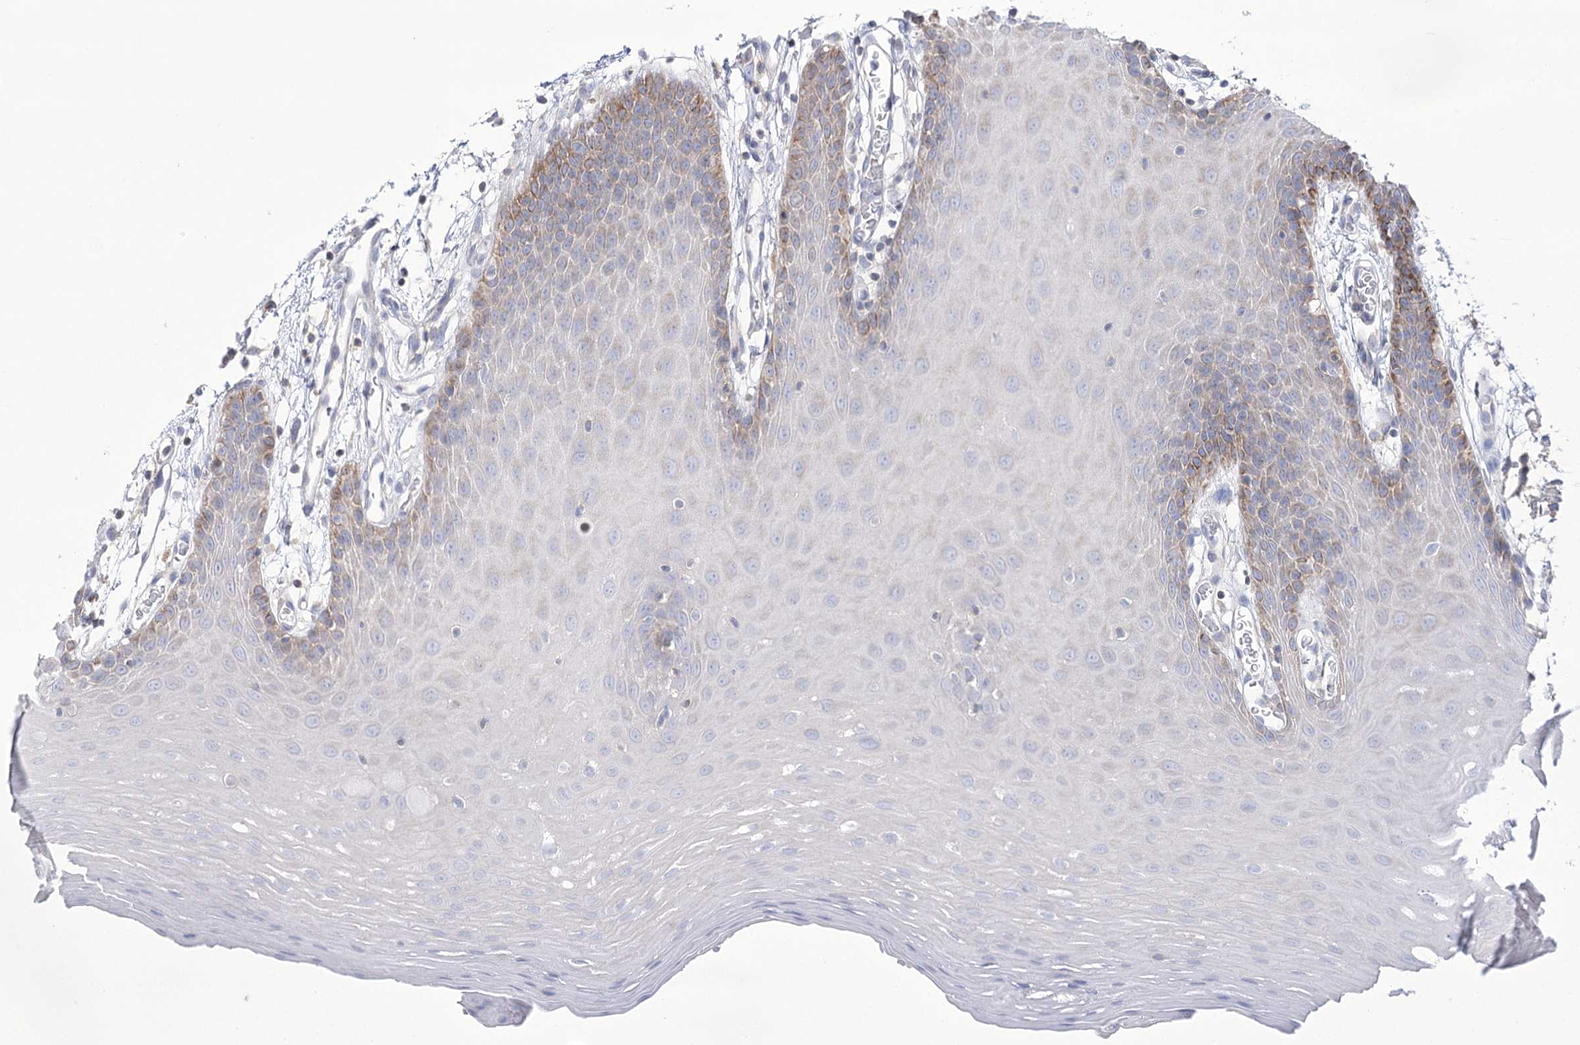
{"staining": {"intensity": "moderate", "quantity": "<25%", "location": "cytoplasmic/membranous"}, "tissue": "oral mucosa", "cell_type": "Squamous epithelial cells", "image_type": "normal", "snomed": [{"axis": "morphology", "description": "Normal tissue, NOS"}, {"axis": "topography", "description": "Skeletal muscle"}, {"axis": "topography", "description": "Oral tissue"}, {"axis": "topography", "description": "Salivary gland"}, {"axis": "topography", "description": "Peripheral nerve tissue"}], "caption": "This is a photomicrograph of IHC staining of benign oral mucosa, which shows moderate staining in the cytoplasmic/membranous of squamous epithelial cells.", "gene": "FAM216A", "patient": {"sex": "male", "age": 54}}